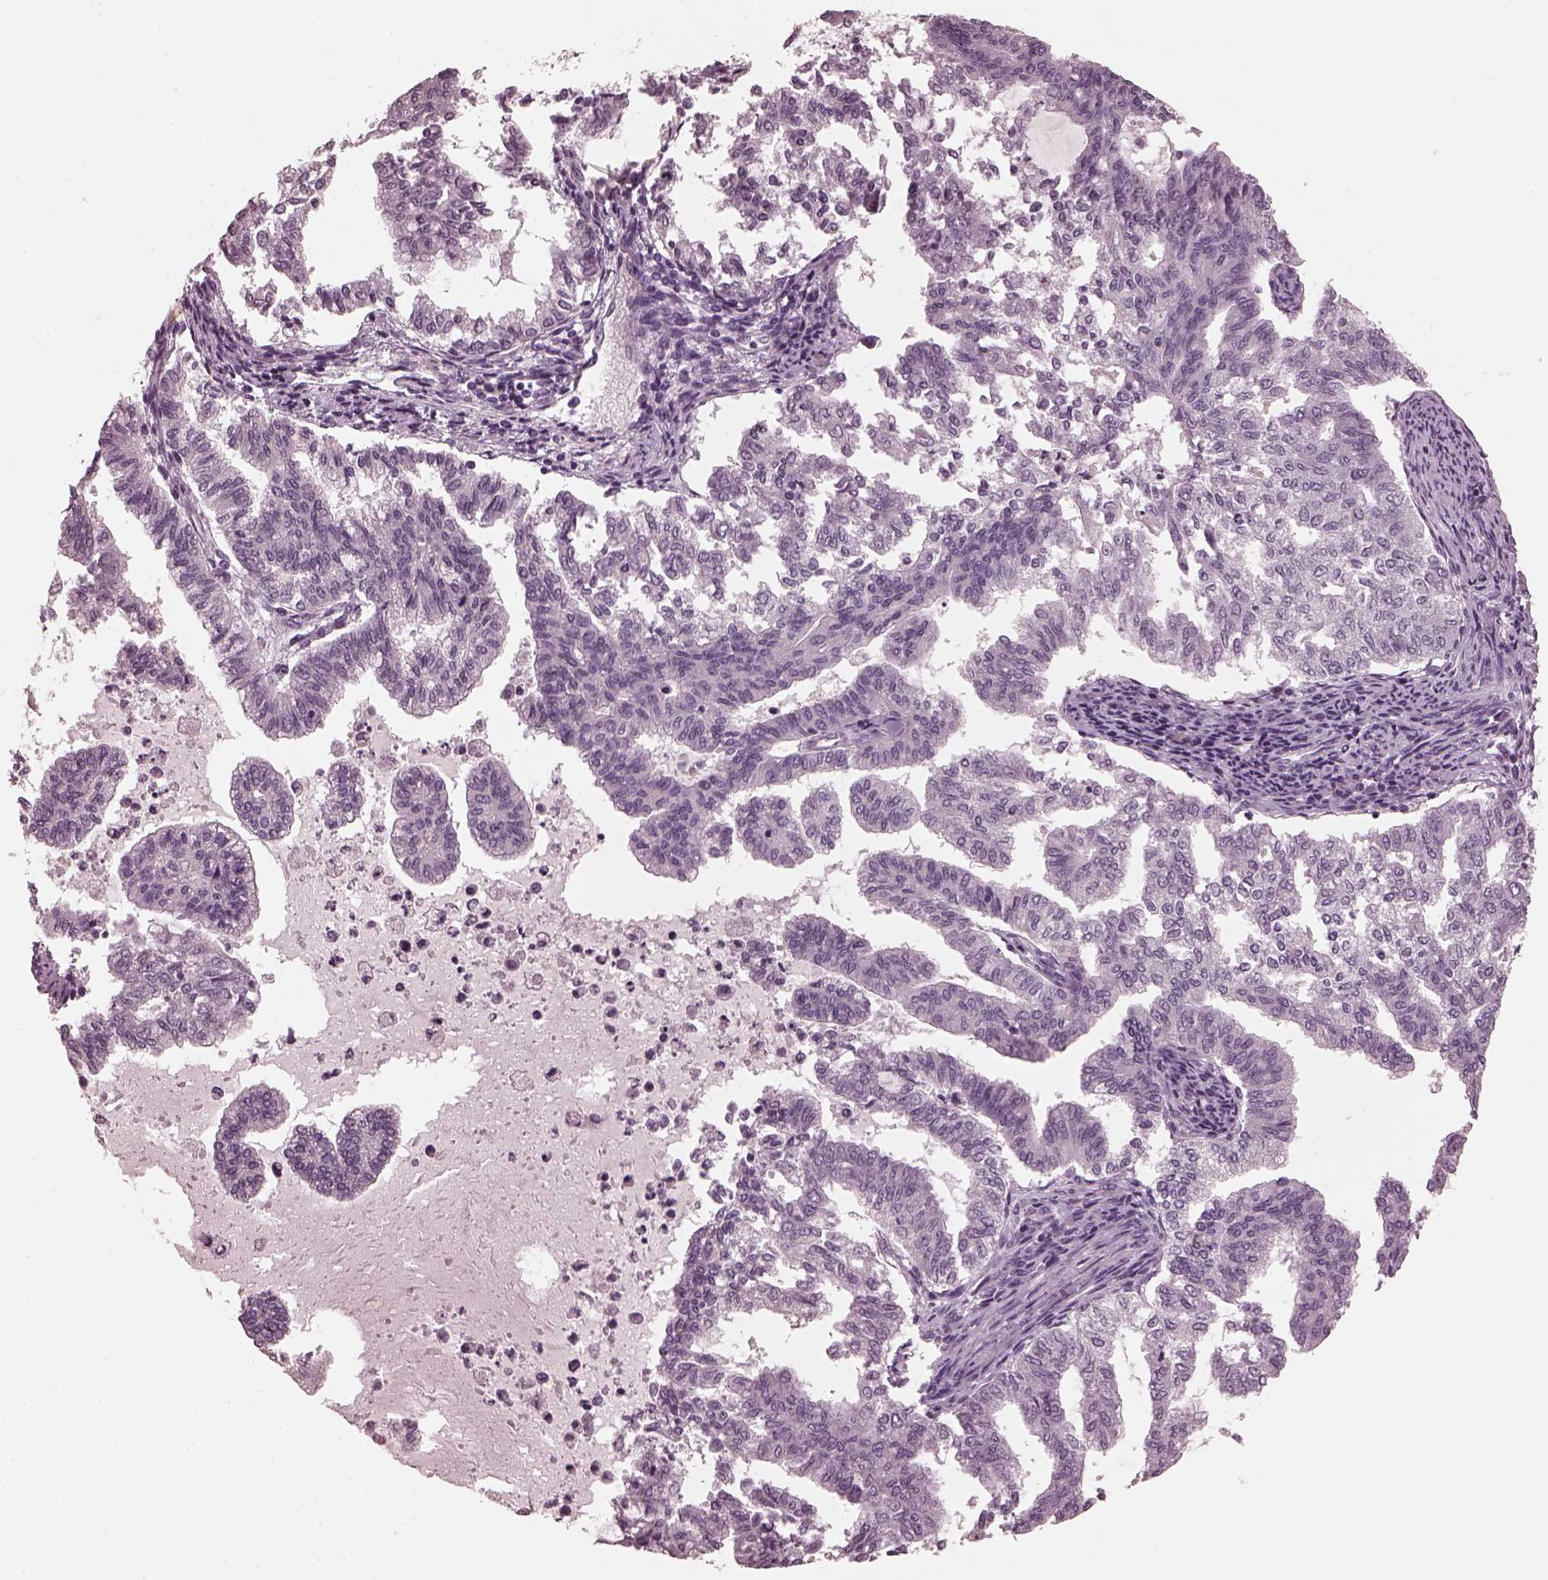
{"staining": {"intensity": "negative", "quantity": "none", "location": "none"}, "tissue": "endometrial cancer", "cell_type": "Tumor cells", "image_type": "cancer", "snomed": [{"axis": "morphology", "description": "Adenocarcinoma, NOS"}, {"axis": "topography", "description": "Endometrium"}], "caption": "Tumor cells show no significant positivity in endometrial cancer (adenocarcinoma).", "gene": "CGA", "patient": {"sex": "female", "age": 79}}